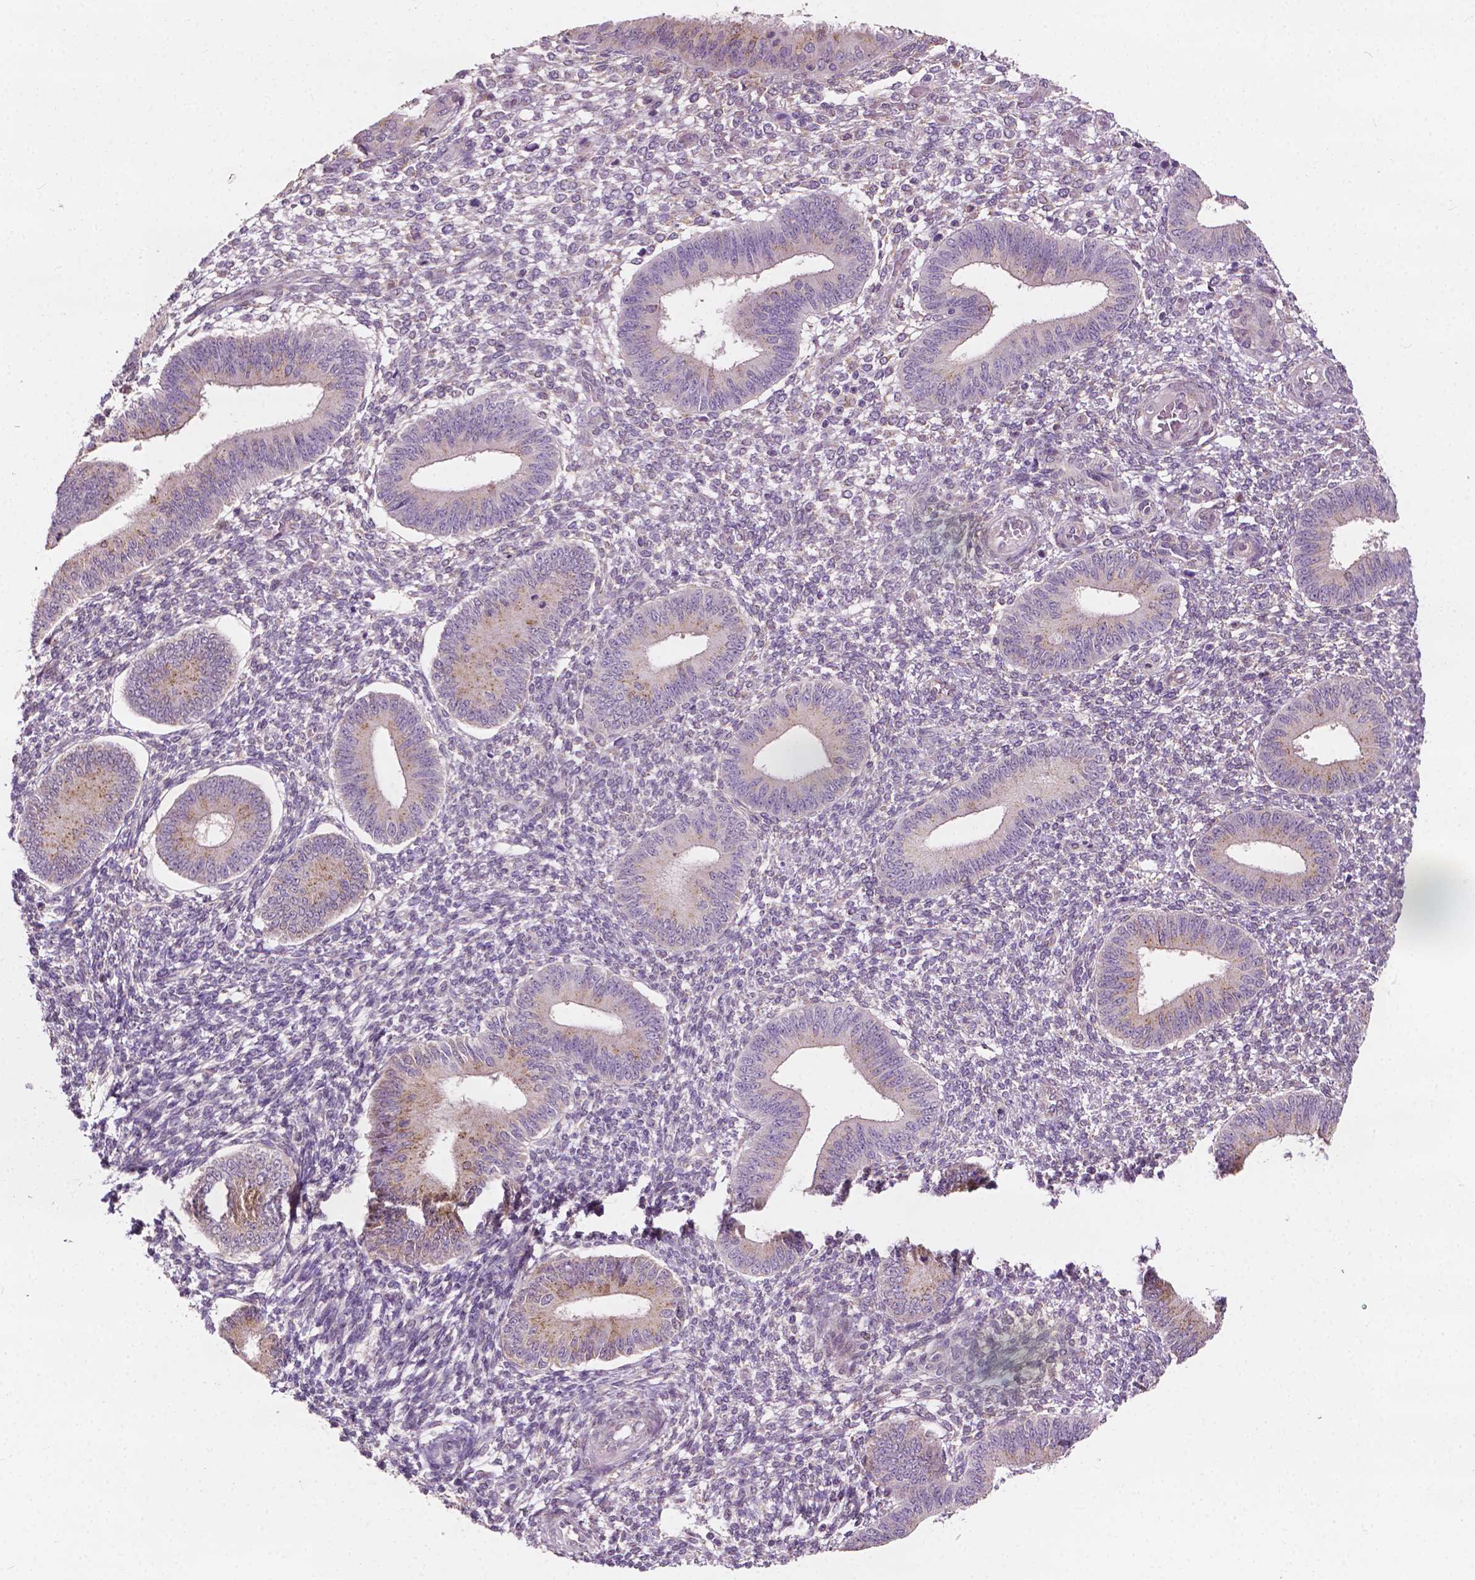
{"staining": {"intensity": "negative", "quantity": "none", "location": "none"}, "tissue": "endometrium", "cell_type": "Cells in endometrial stroma", "image_type": "normal", "snomed": [{"axis": "morphology", "description": "Normal tissue, NOS"}, {"axis": "topography", "description": "Endometrium"}], "caption": "DAB (3,3'-diaminobenzidine) immunohistochemical staining of unremarkable human endometrium displays no significant expression in cells in endometrial stroma.", "gene": "EBAG9", "patient": {"sex": "female", "age": 42}}